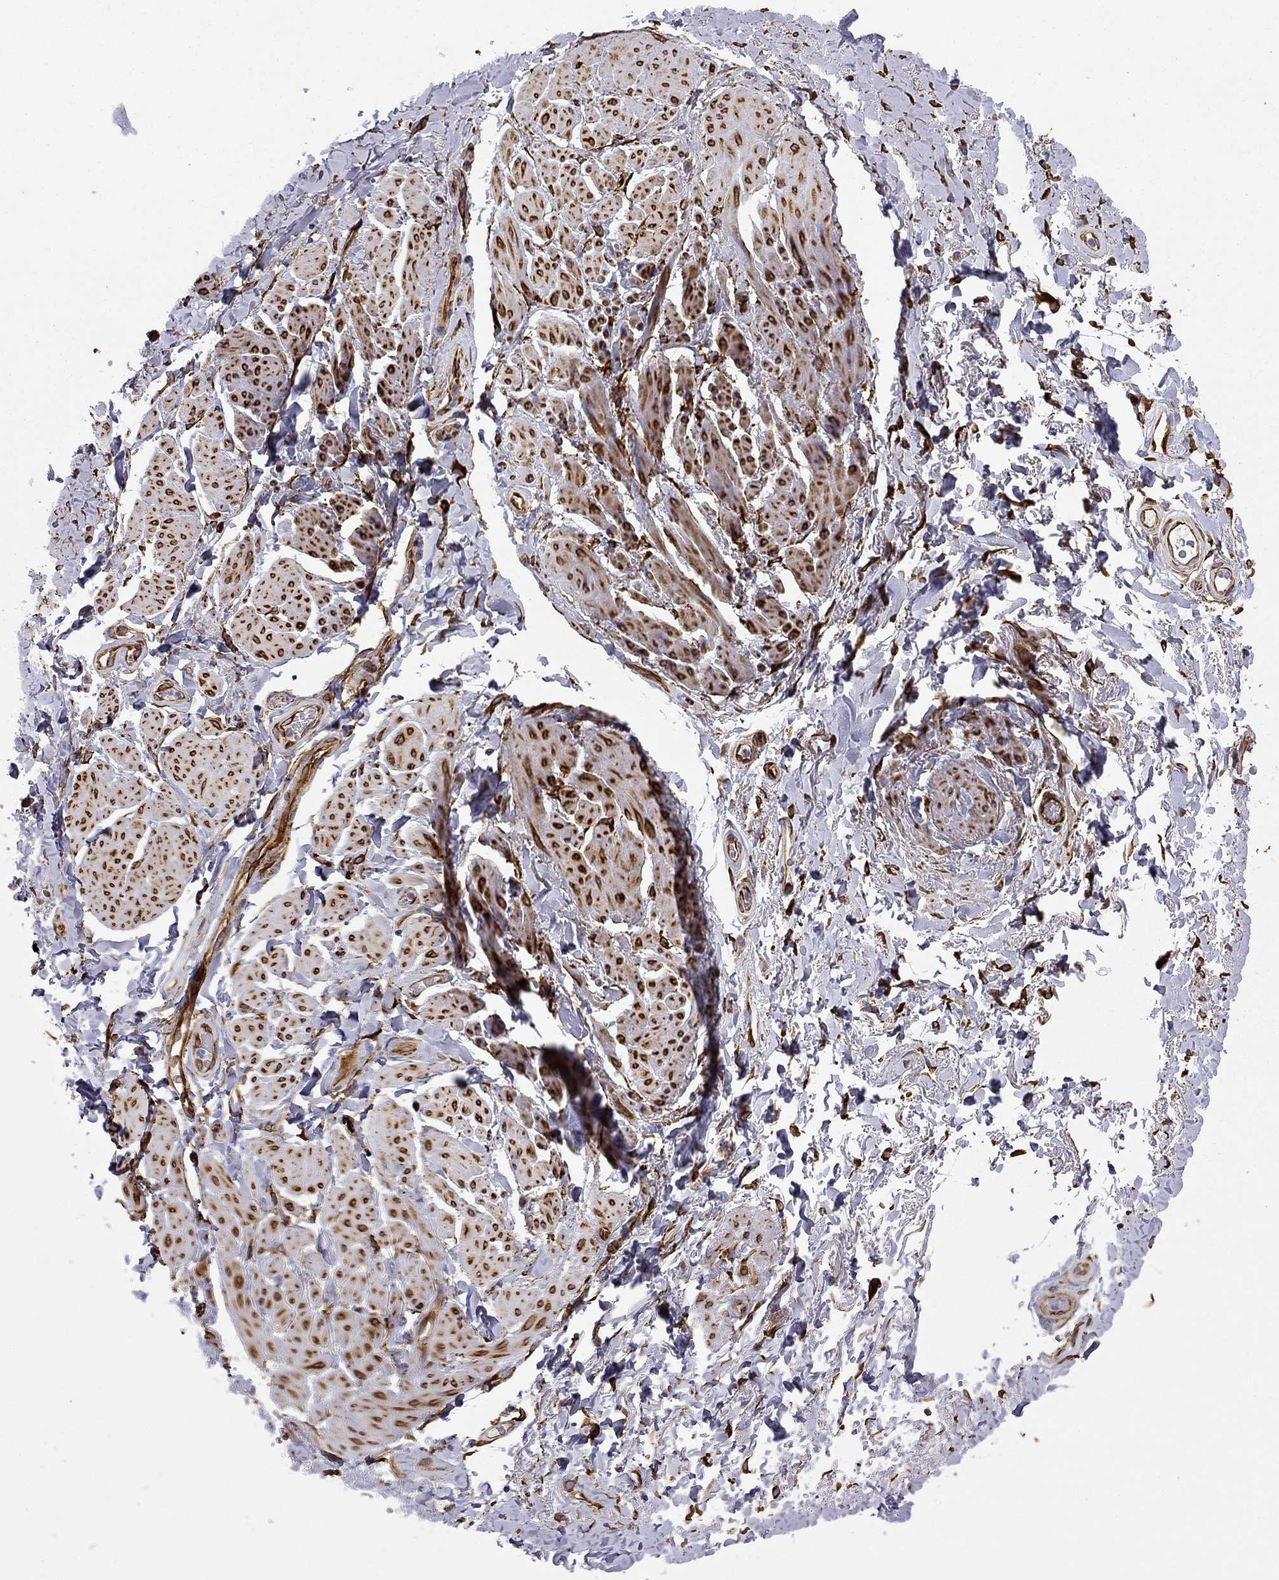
{"staining": {"intensity": "negative", "quantity": "none", "location": "none"}, "tissue": "adipose tissue", "cell_type": "Adipocytes", "image_type": "normal", "snomed": [{"axis": "morphology", "description": "Normal tissue, NOS"}, {"axis": "topography", "description": "Anal"}, {"axis": "topography", "description": "Peripheral nerve tissue"}], "caption": "This is a photomicrograph of IHC staining of unremarkable adipose tissue, which shows no staining in adipocytes.", "gene": "MAP4", "patient": {"sex": "male", "age": 53}}